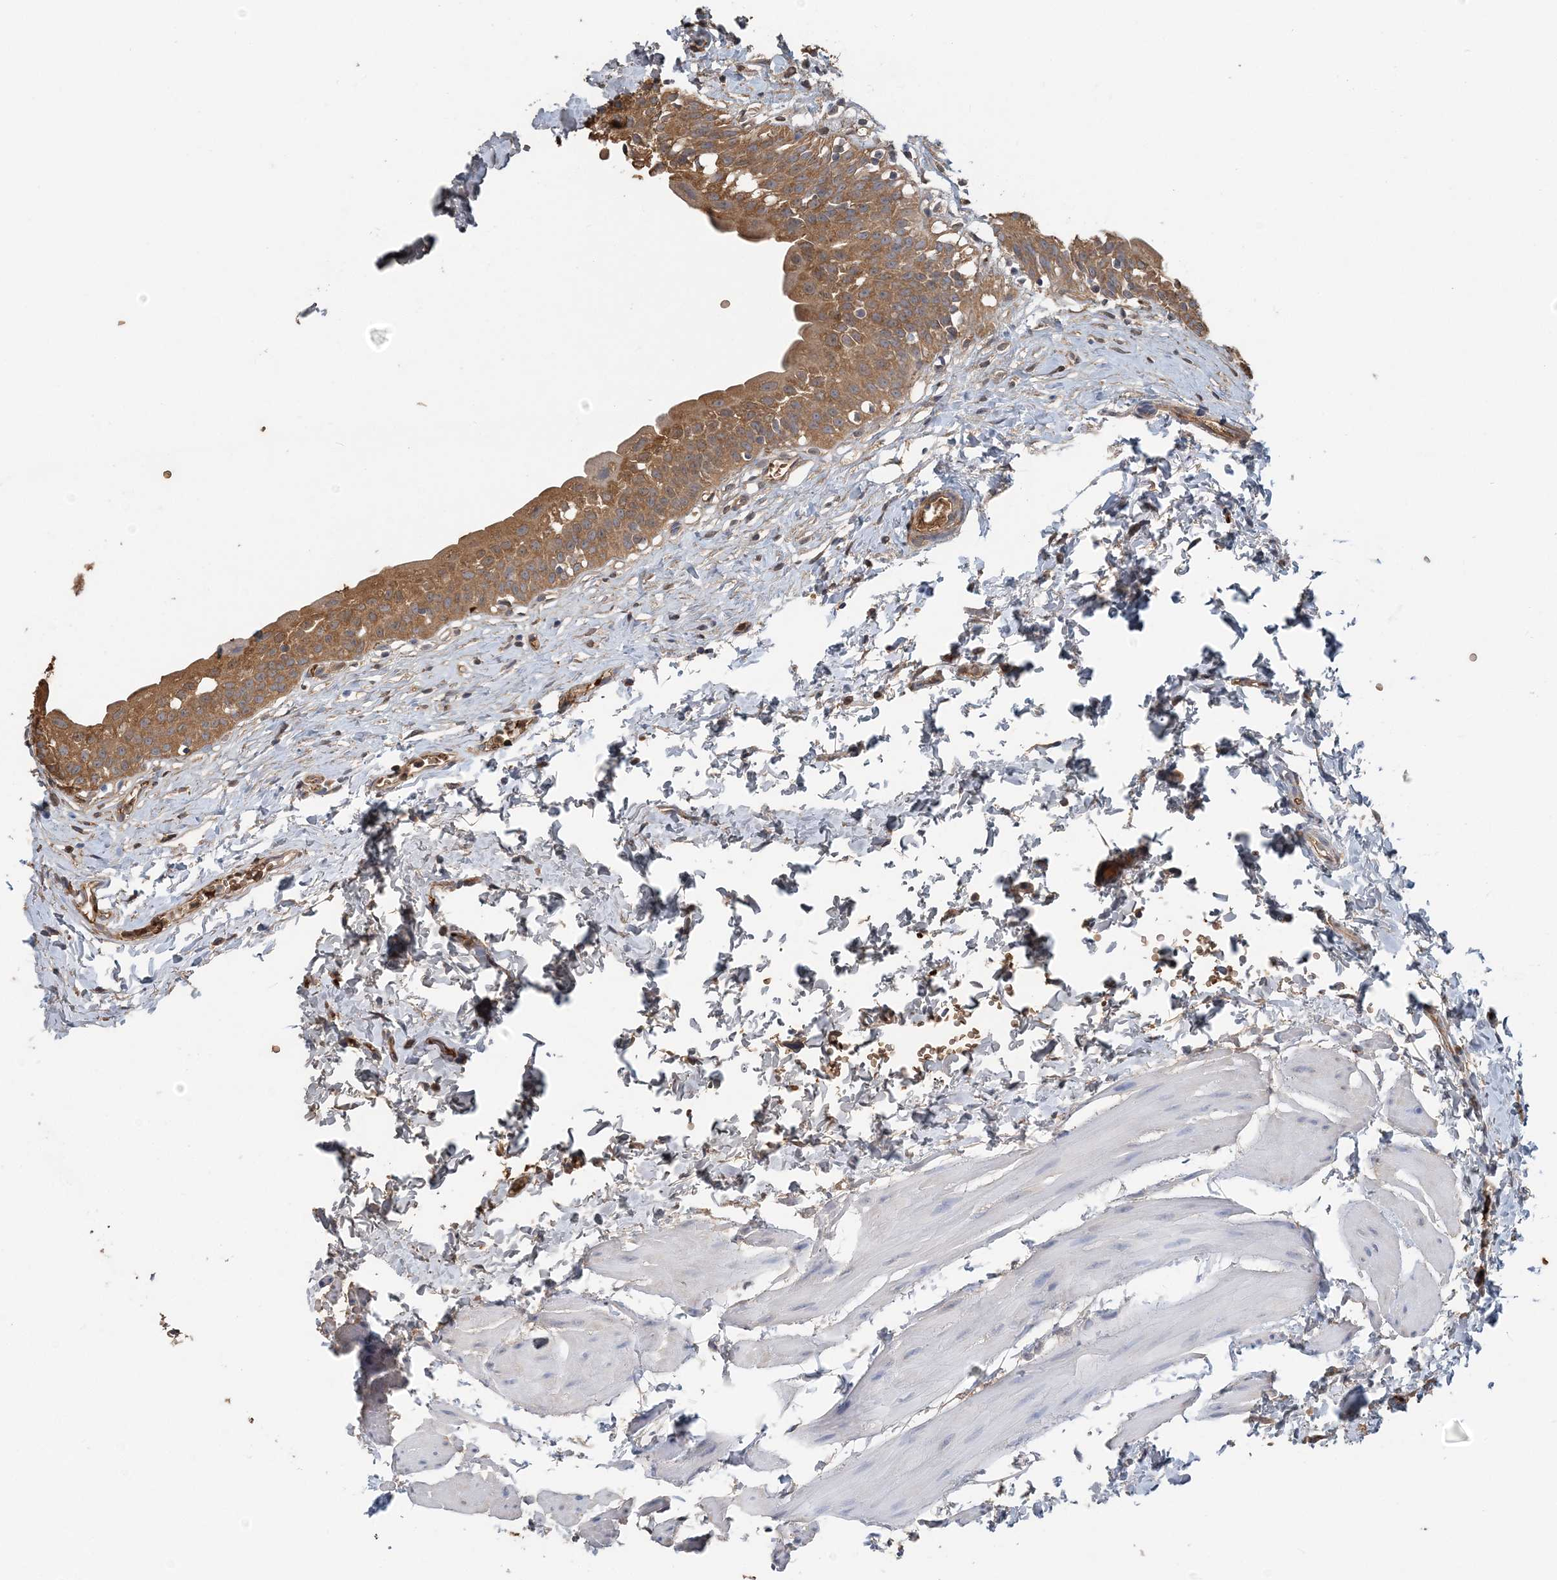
{"staining": {"intensity": "moderate", "quantity": "25%-75%", "location": "cytoplasmic/membranous"}, "tissue": "urinary bladder", "cell_type": "Urothelial cells", "image_type": "normal", "snomed": [{"axis": "morphology", "description": "Normal tissue, NOS"}, {"axis": "topography", "description": "Urinary bladder"}], "caption": "Approximately 25%-75% of urothelial cells in unremarkable urinary bladder exhibit moderate cytoplasmic/membranous protein staining as visualized by brown immunohistochemical staining.", "gene": "HBD", "patient": {"sex": "male", "age": 51}}